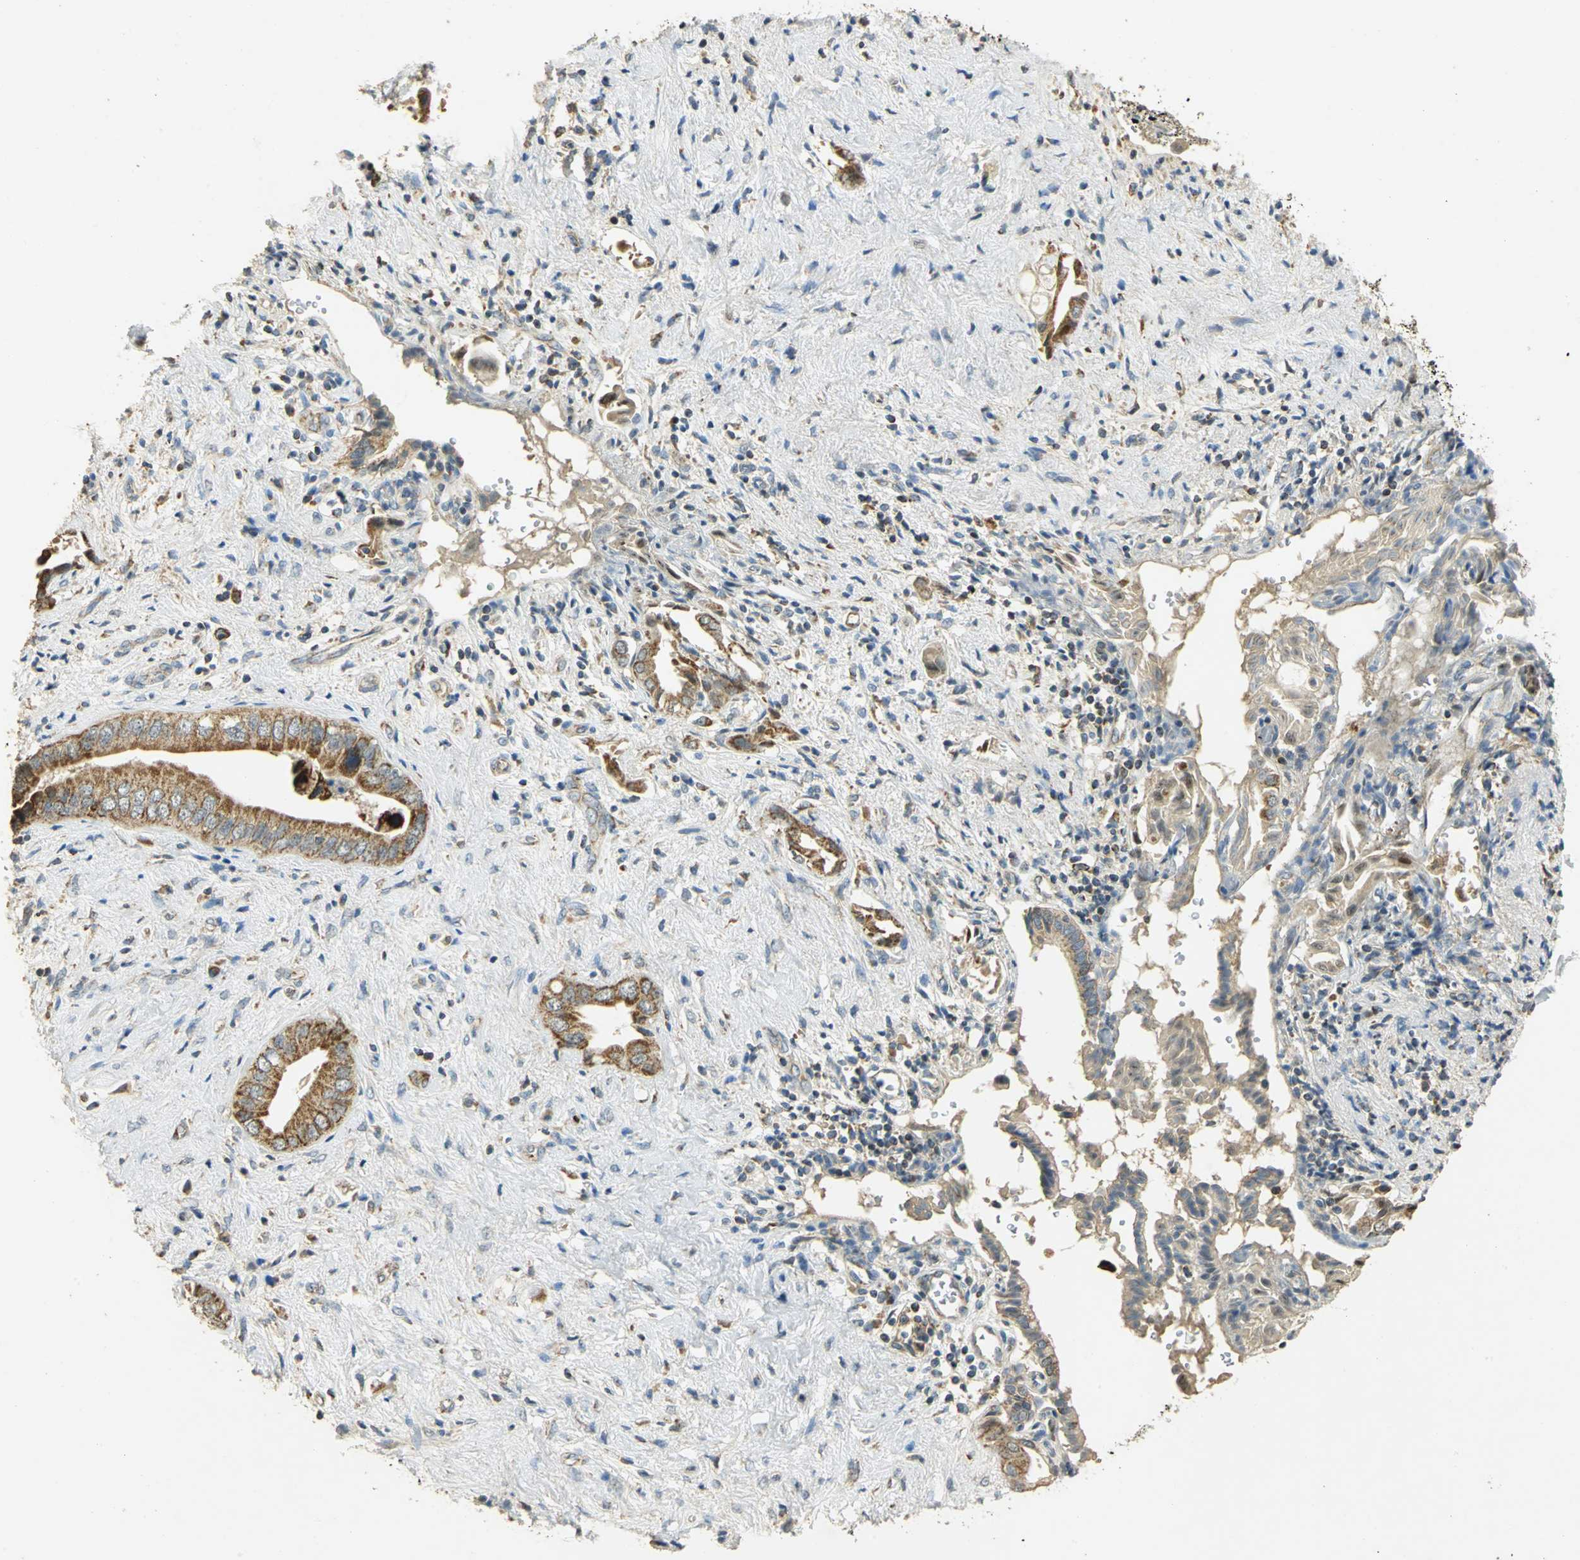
{"staining": {"intensity": "moderate", "quantity": ">75%", "location": "cytoplasmic/membranous"}, "tissue": "liver cancer", "cell_type": "Tumor cells", "image_type": "cancer", "snomed": [{"axis": "morphology", "description": "Cholangiocarcinoma"}, {"axis": "topography", "description": "Liver"}], "caption": "There is medium levels of moderate cytoplasmic/membranous staining in tumor cells of cholangiocarcinoma (liver), as demonstrated by immunohistochemical staining (brown color).", "gene": "HDHD5", "patient": {"sex": "male", "age": 58}}